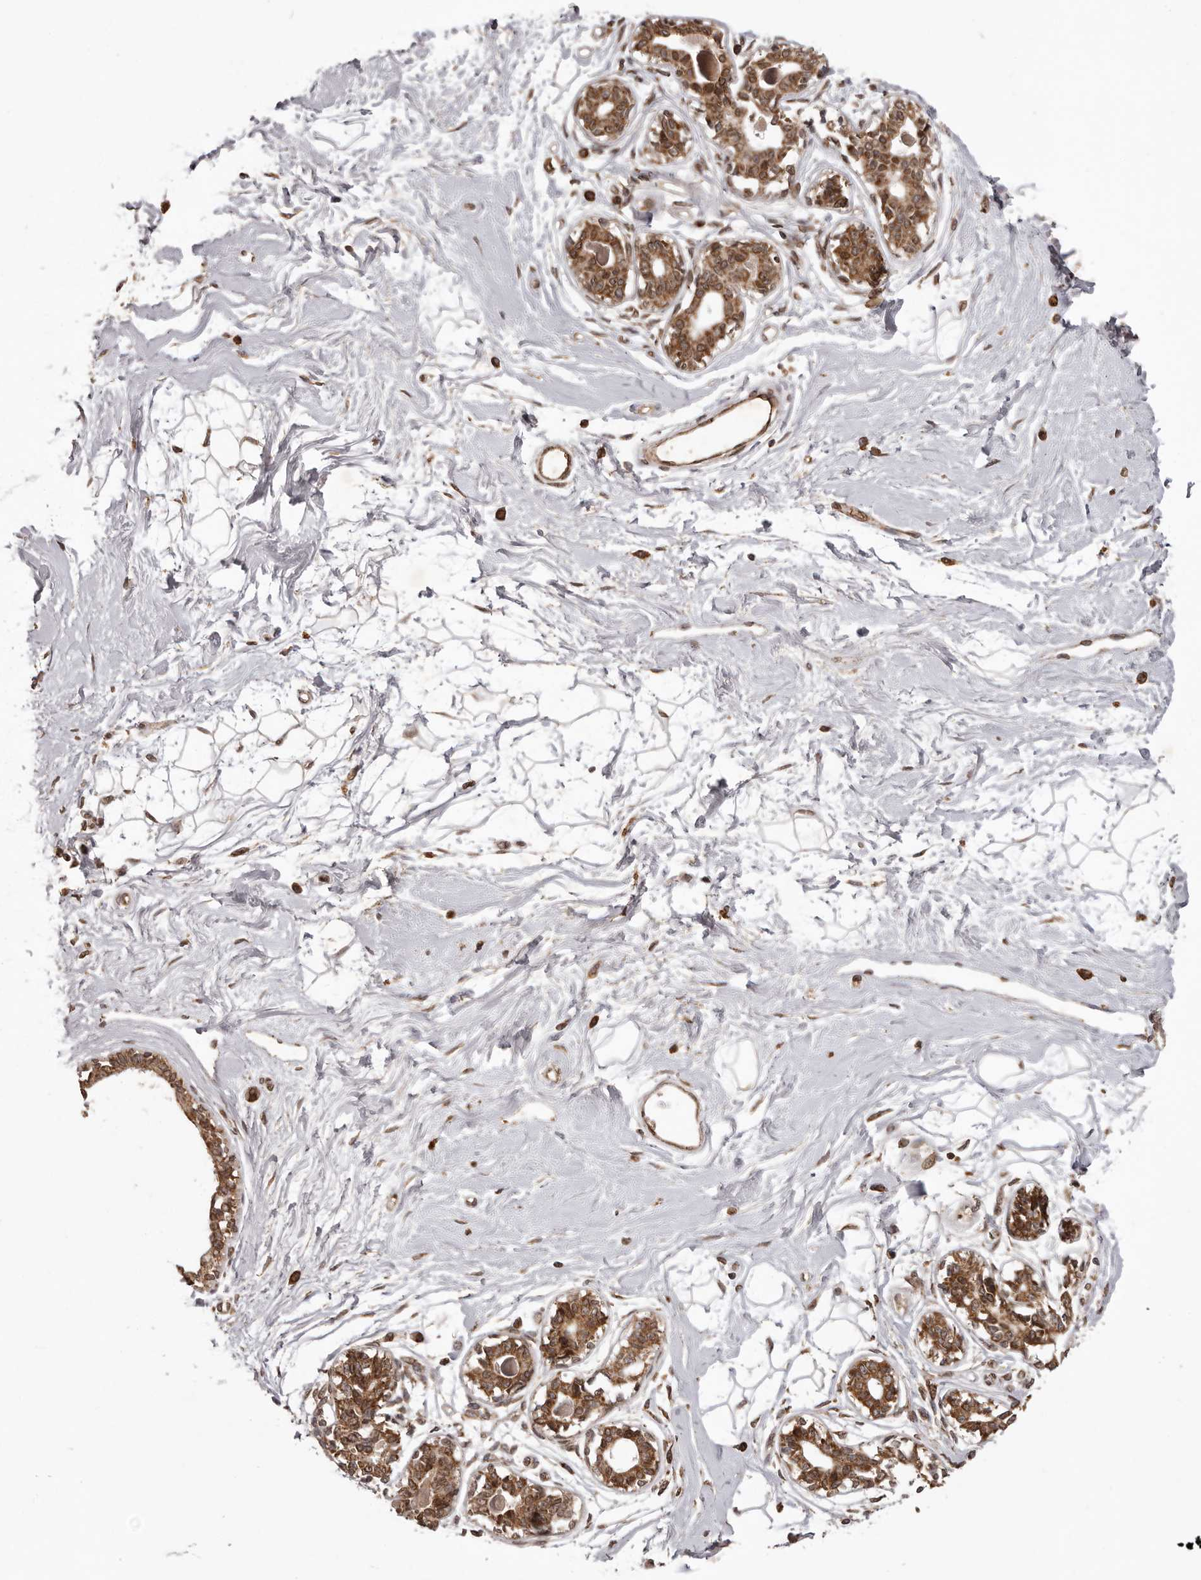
{"staining": {"intensity": "negative", "quantity": "none", "location": "none"}, "tissue": "breast", "cell_type": "Adipocytes", "image_type": "normal", "snomed": [{"axis": "morphology", "description": "Normal tissue, NOS"}, {"axis": "topography", "description": "Breast"}], "caption": "Adipocytes are negative for protein expression in normal human breast. (IHC, brightfield microscopy, high magnification).", "gene": "CHRM2", "patient": {"sex": "female", "age": 45}}